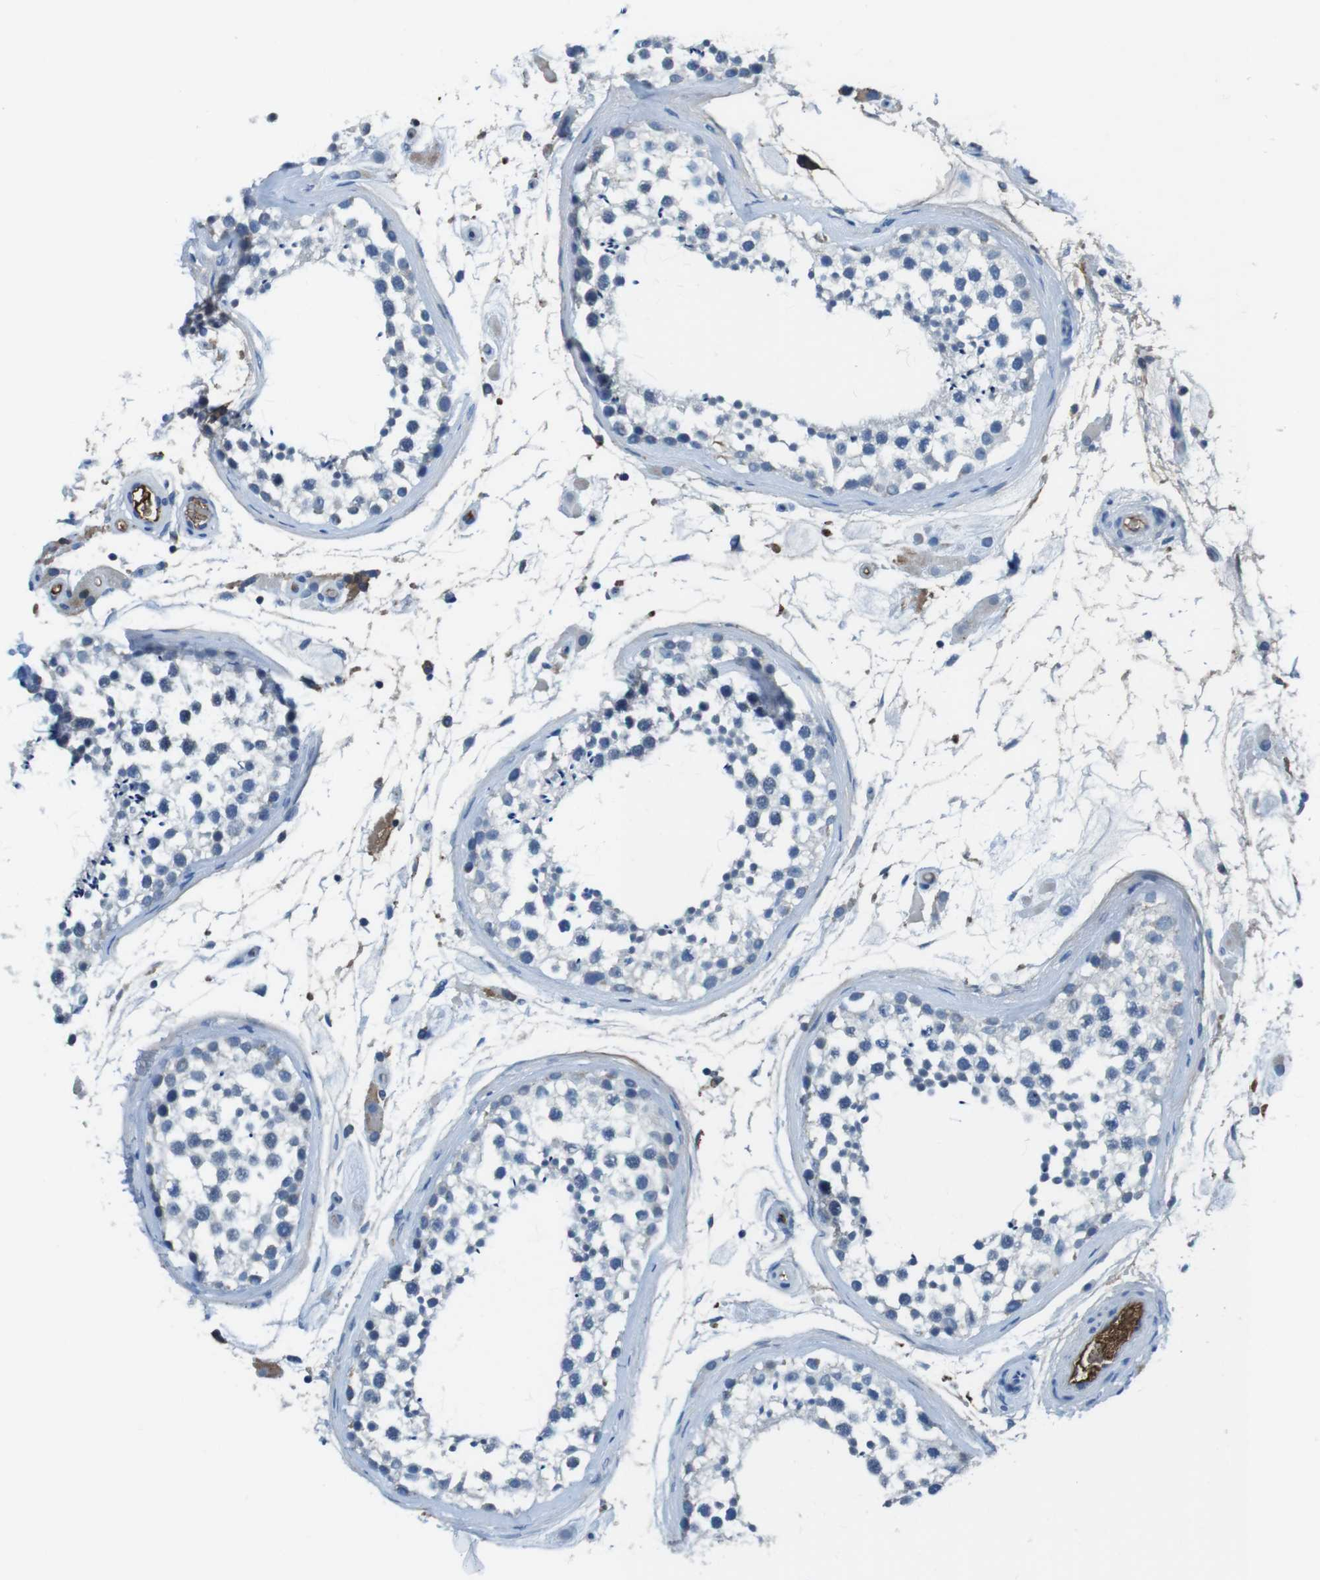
{"staining": {"intensity": "negative", "quantity": "none", "location": "none"}, "tissue": "testis", "cell_type": "Cells in seminiferous ducts", "image_type": "normal", "snomed": [{"axis": "morphology", "description": "Normal tissue, NOS"}, {"axis": "topography", "description": "Testis"}], "caption": "Immunohistochemical staining of unremarkable testis demonstrates no significant staining in cells in seminiferous ducts. The staining is performed using DAB (3,3'-diaminobenzidine) brown chromogen with nuclei counter-stained in using hematoxylin.", "gene": "TMPRSS15", "patient": {"sex": "male", "age": 46}}